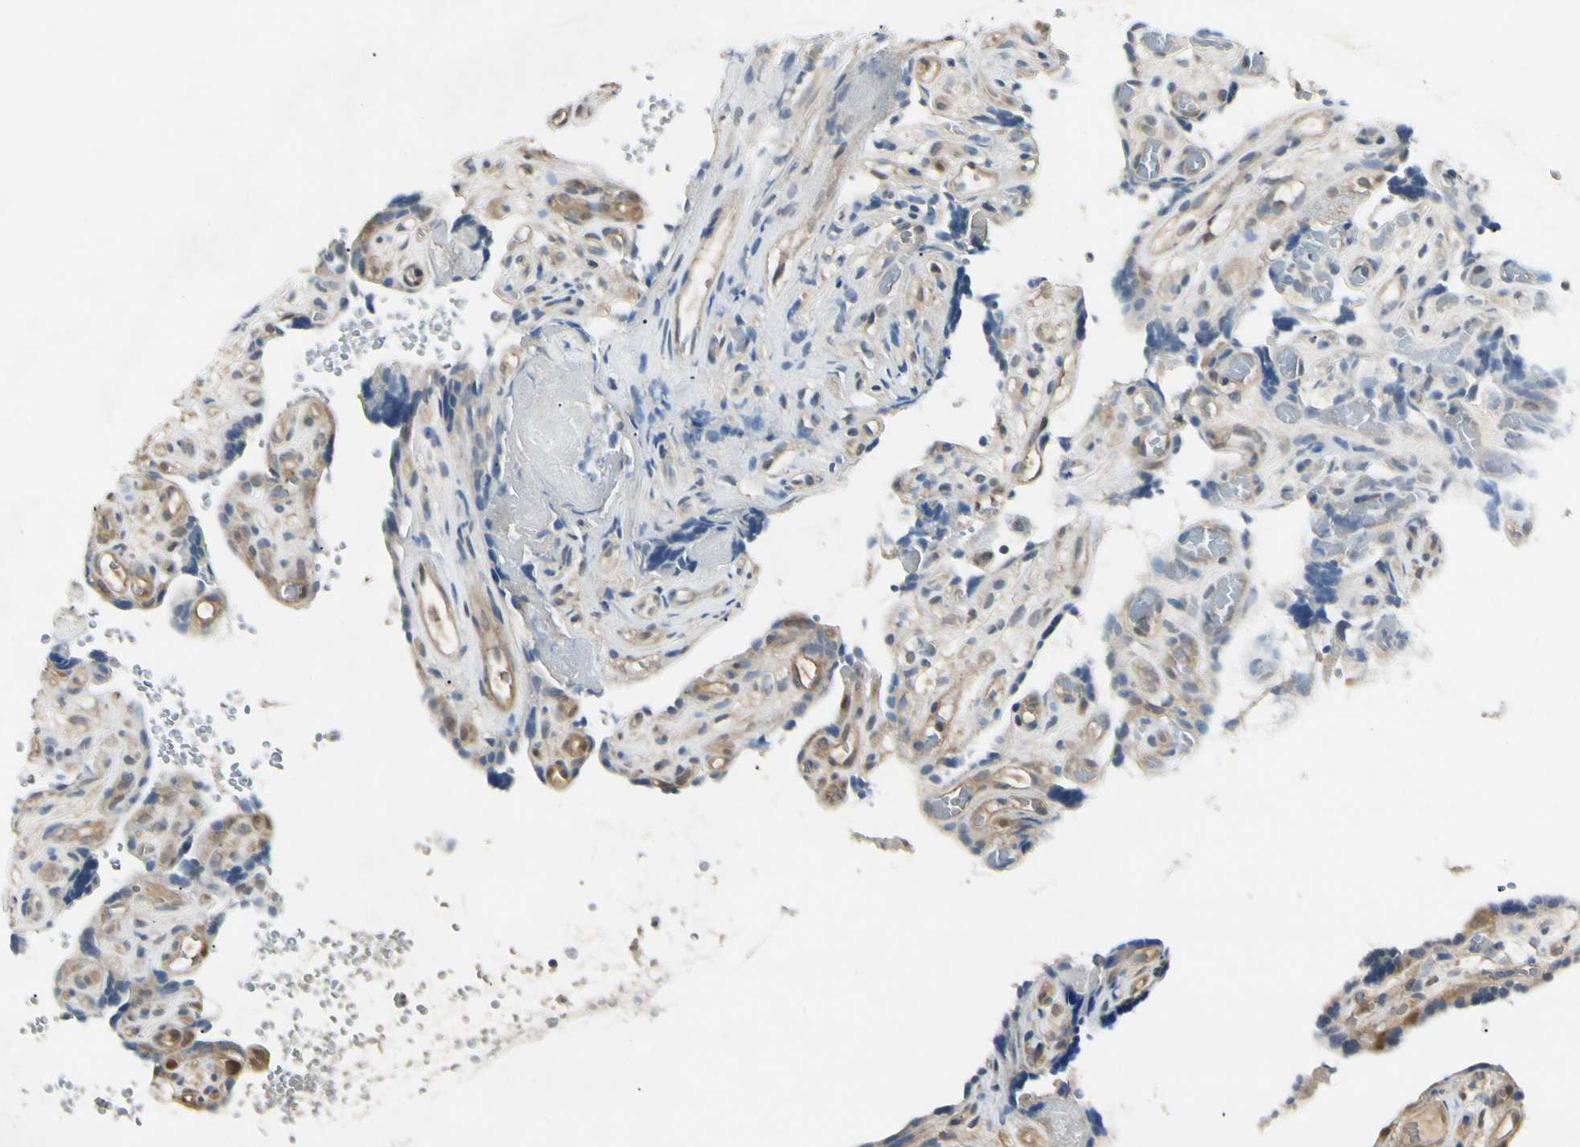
{"staining": {"intensity": "strong", "quantity": ">75%", "location": "cytoplasmic/membranous"}, "tissue": "placenta", "cell_type": "Decidual cells", "image_type": "normal", "snomed": [{"axis": "morphology", "description": "Normal tissue, NOS"}, {"axis": "topography", "description": "Placenta"}], "caption": "IHC (DAB) staining of benign placenta reveals strong cytoplasmic/membranous protein positivity in approximately >75% of decidual cells.", "gene": "NME1", "patient": {"sex": "female", "age": 30}}